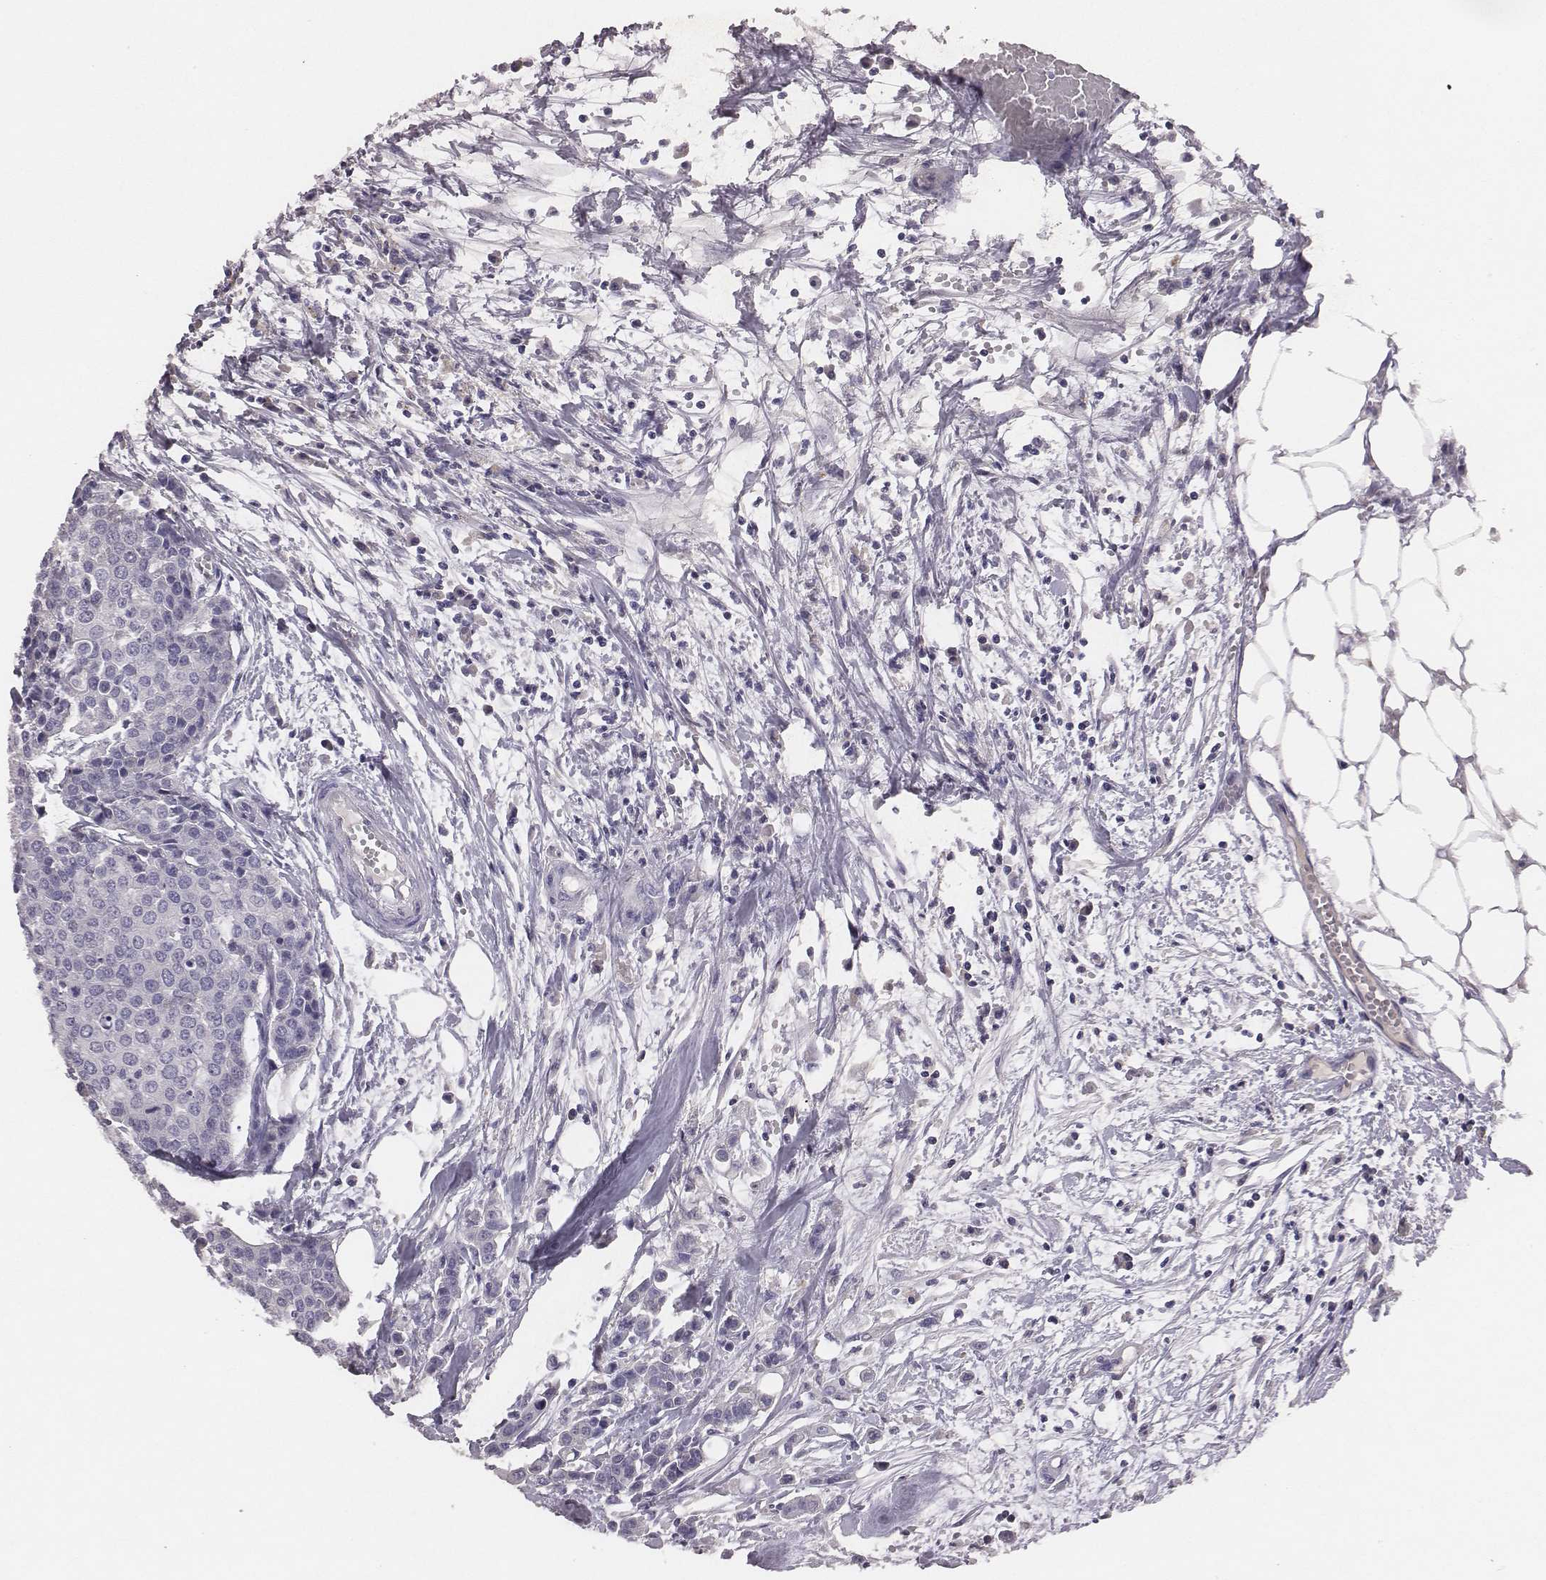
{"staining": {"intensity": "negative", "quantity": "none", "location": "none"}, "tissue": "carcinoid", "cell_type": "Tumor cells", "image_type": "cancer", "snomed": [{"axis": "morphology", "description": "Carcinoid, malignant, NOS"}, {"axis": "topography", "description": "Colon"}], "caption": "Tumor cells are negative for protein expression in human carcinoid (malignant). (Brightfield microscopy of DAB (3,3'-diaminobenzidine) immunohistochemistry at high magnification).", "gene": "EN1", "patient": {"sex": "male", "age": 81}}